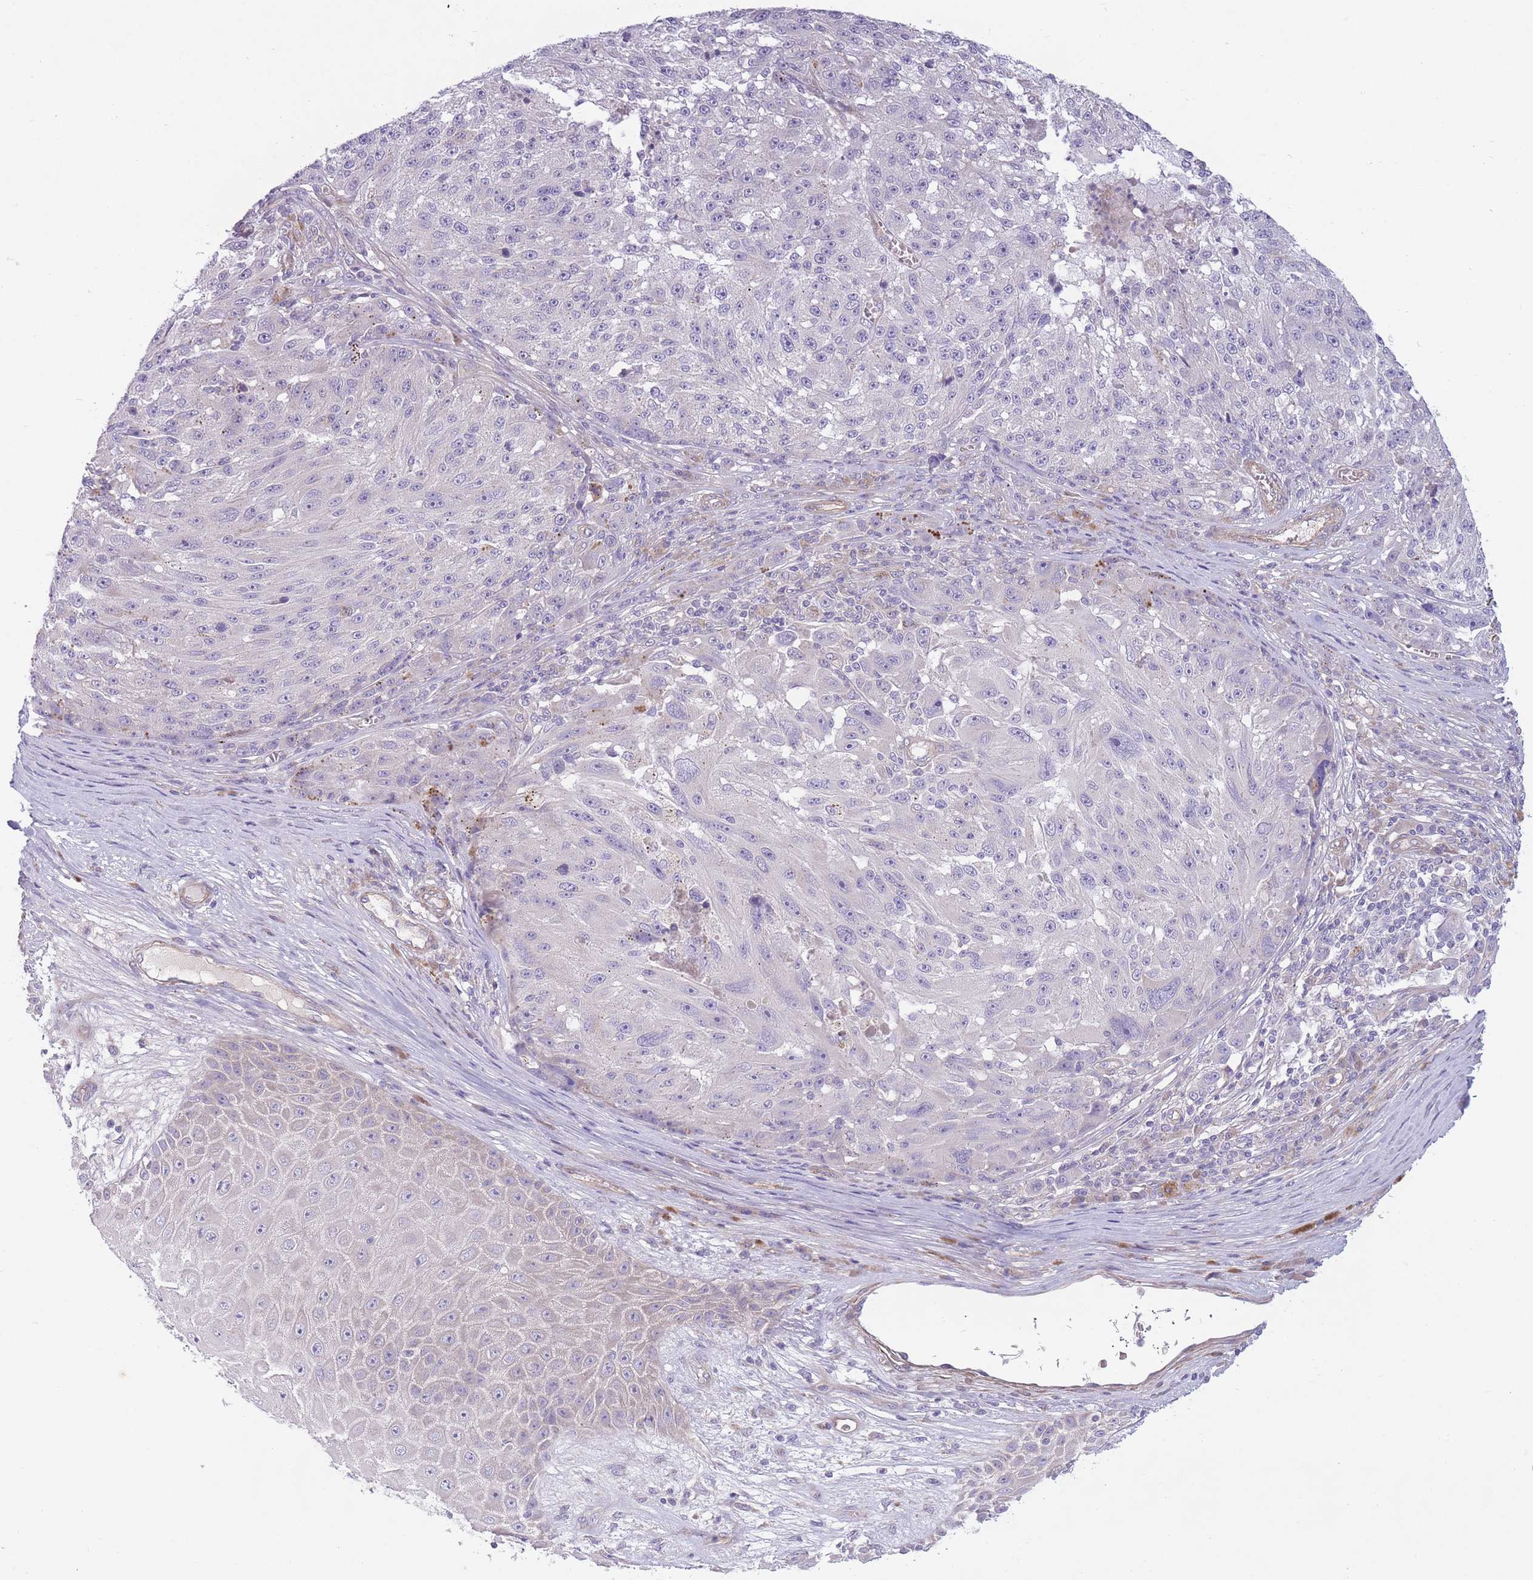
{"staining": {"intensity": "negative", "quantity": "none", "location": "none"}, "tissue": "melanoma", "cell_type": "Tumor cells", "image_type": "cancer", "snomed": [{"axis": "morphology", "description": "Malignant melanoma, NOS"}, {"axis": "topography", "description": "Skin"}], "caption": "Tumor cells show no significant staining in melanoma.", "gene": "PNPLA5", "patient": {"sex": "male", "age": 53}}